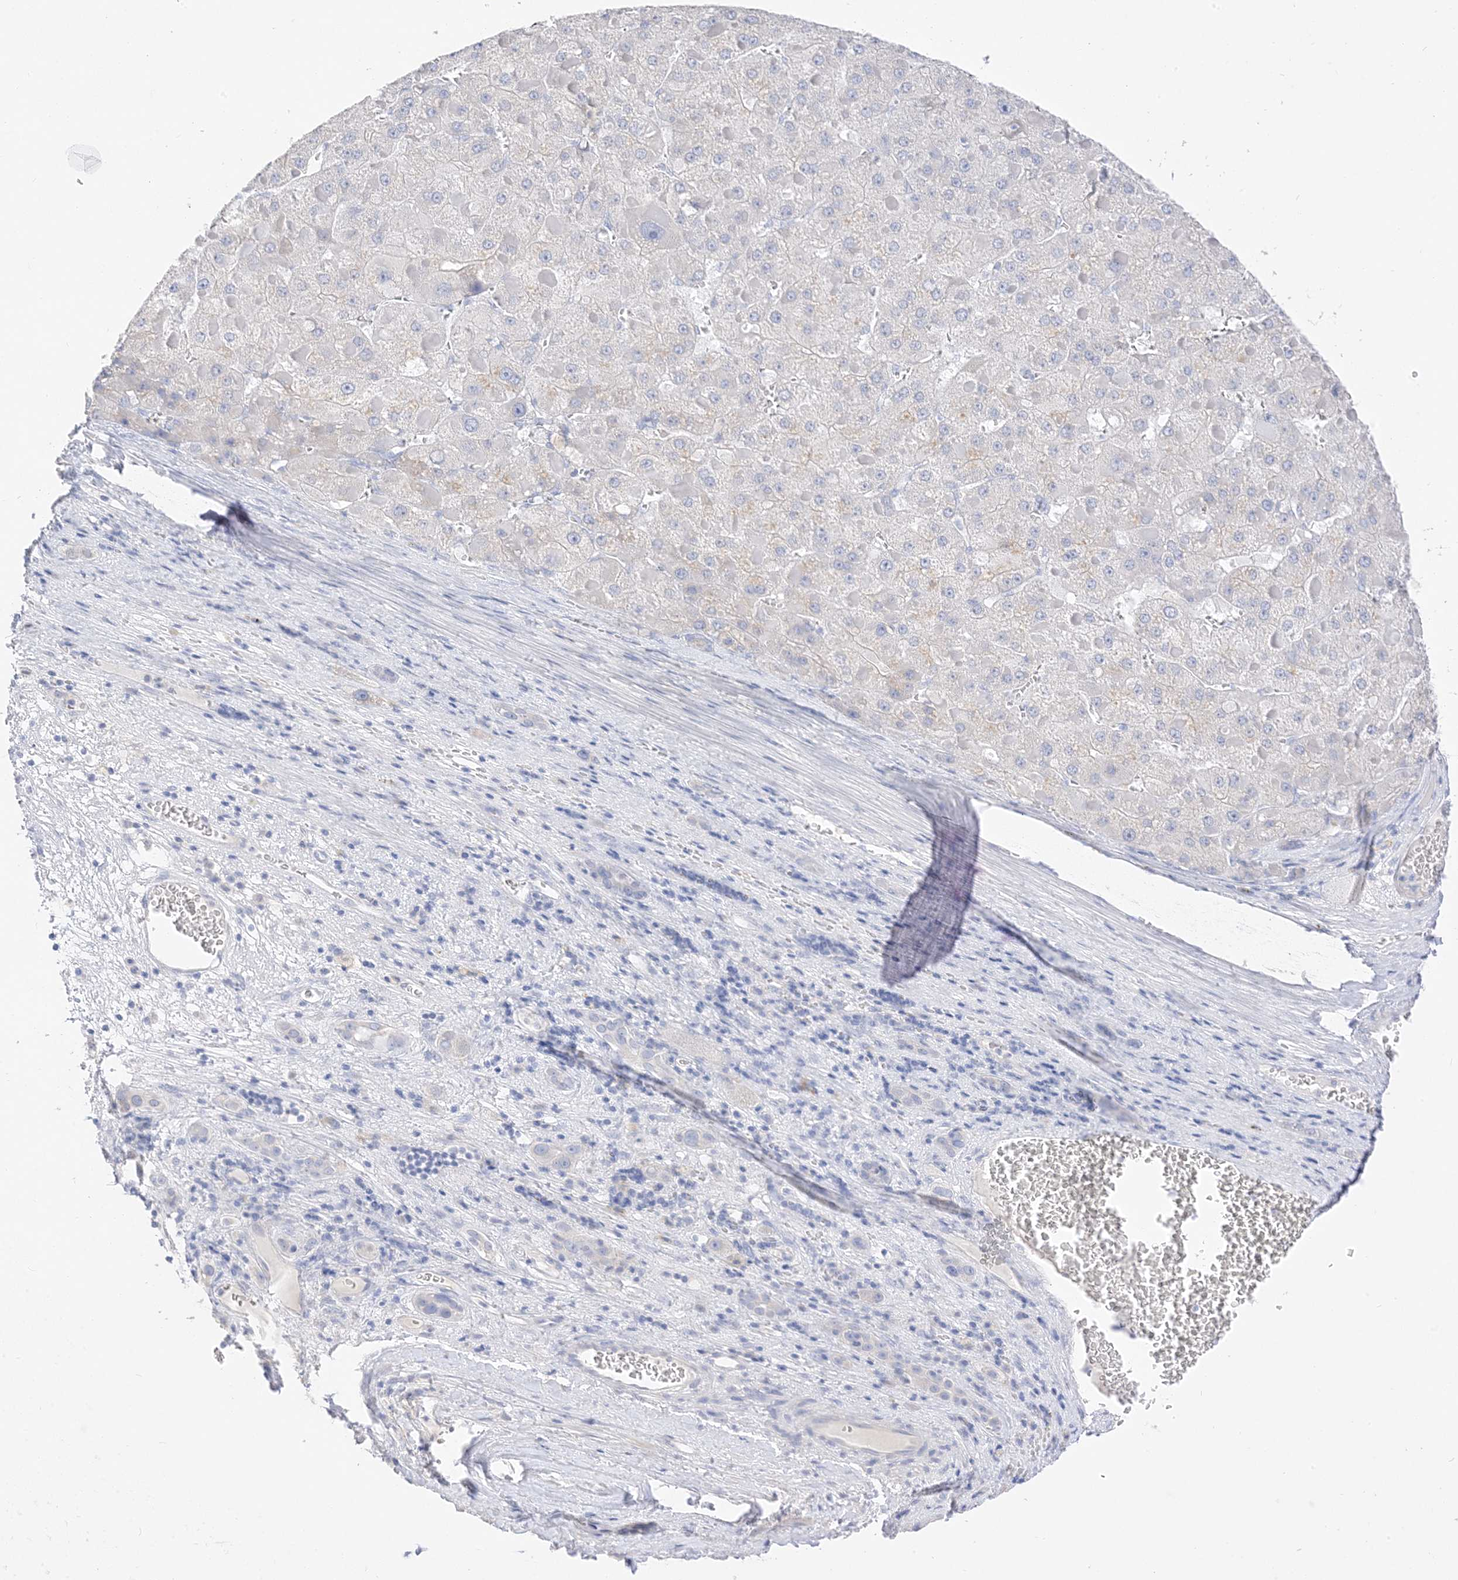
{"staining": {"intensity": "negative", "quantity": "none", "location": "none"}, "tissue": "liver cancer", "cell_type": "Tumor cells", "image_type": "cancer", "snomed": [{"axis": "morphology", "description": "Carcinoma, Hepatocellular, NOS"}, {"axis": "topography", "description": "Liver"}], "caption": "High magnification brightfield microscopy of liver cancer stained with DAB (3,3'-diaminobenzidine) (brown) and counterstained with hematoxylin (blue): tumor cells show no significant expression.", "gene": "MUC17", "patient": {"sex": "female", "age": 73}}